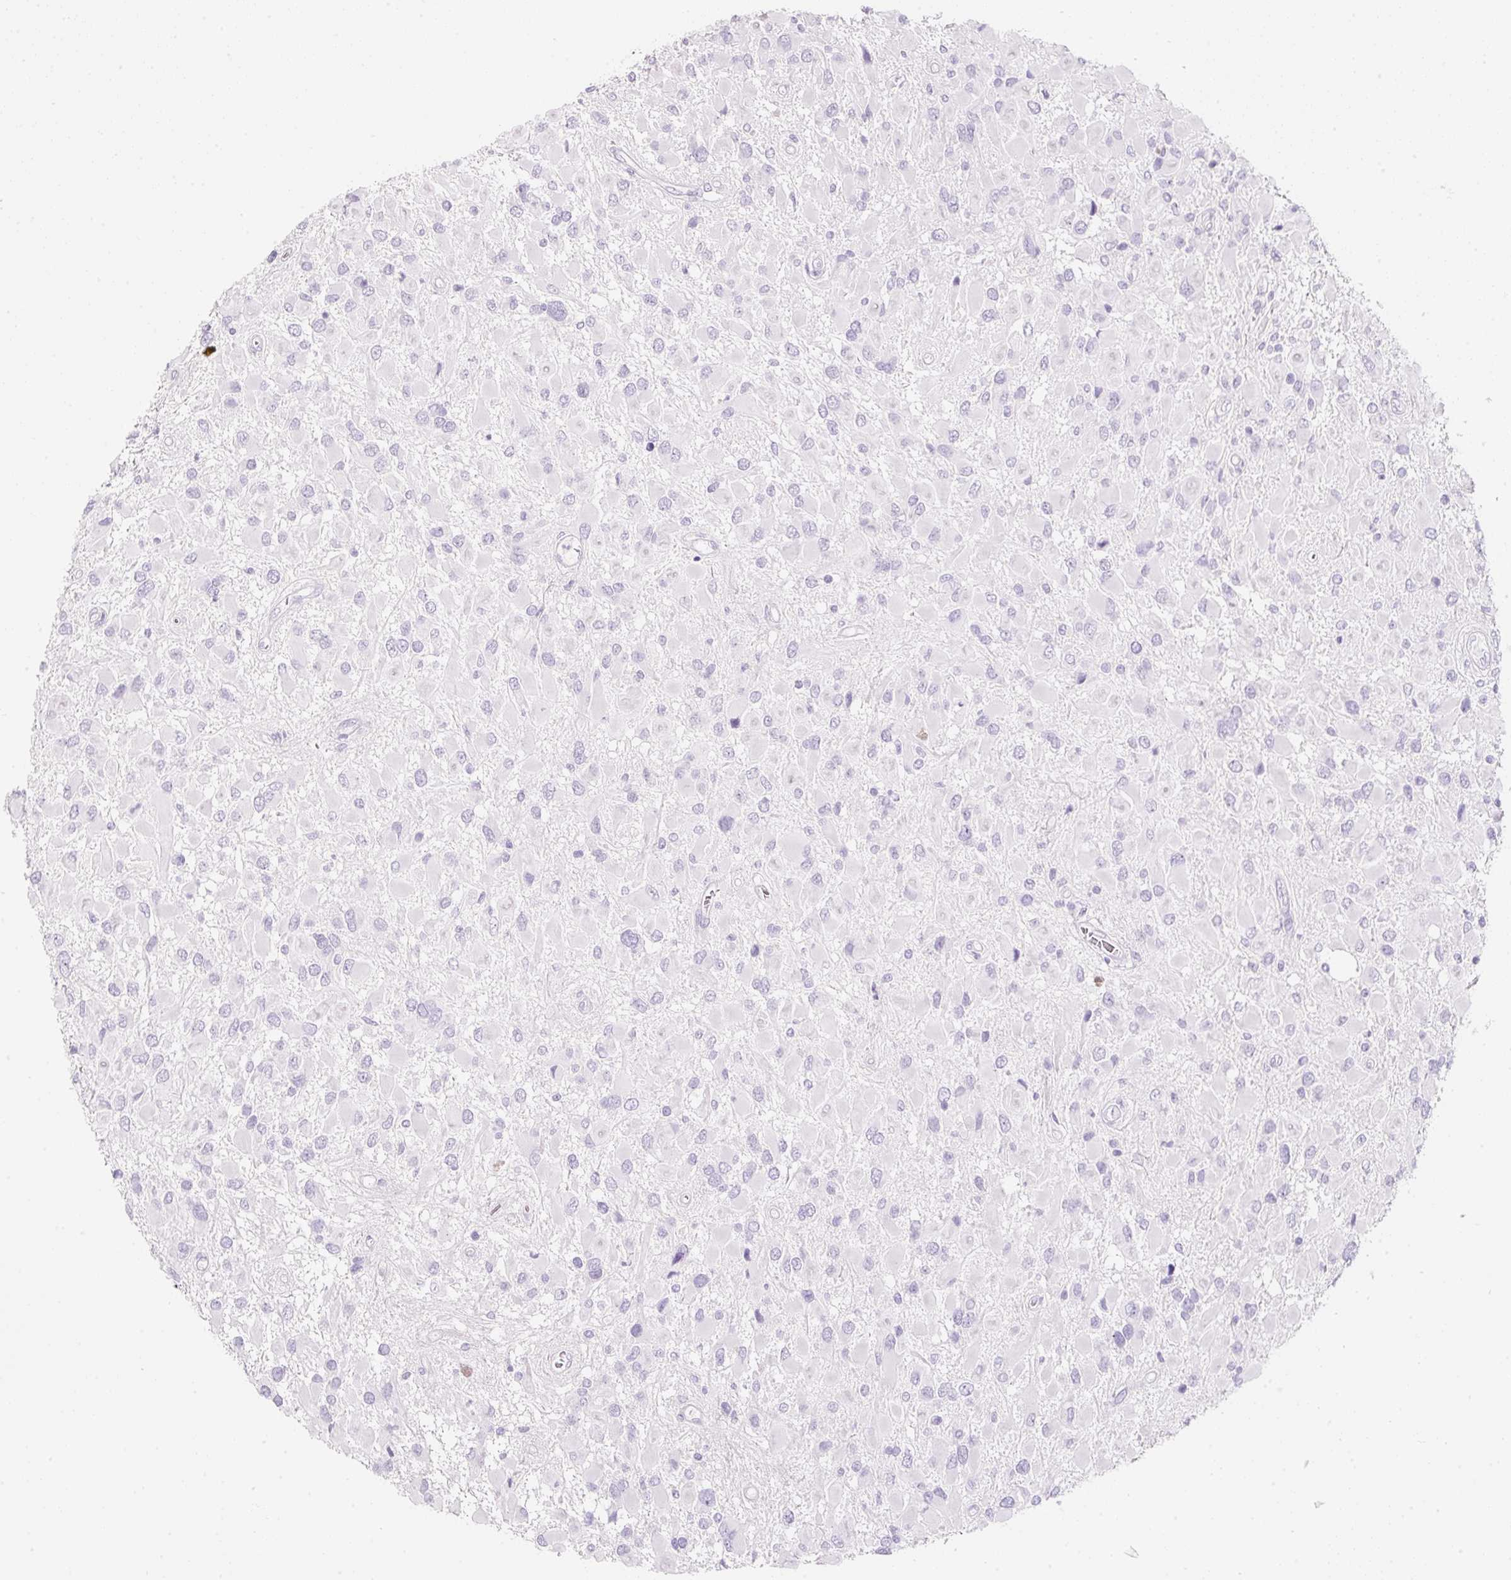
{"staining": {"intensity": "negative", "quantity": "none", "location": "none"}, "tissue": "glioma", "cell_type": "Tumor cells", "image_type": "cancer", "snomed": [{"axis": "morphology", "description": "Glioma, malignant, High grade"}, {"axis": "topography", "description": "Brain"}], "caption": "Tumor cells show no significant protein expression in malignant glioma (high-grade).", "gene": "SLC2A2", "patient": {"sex": "male", "age": 53}}